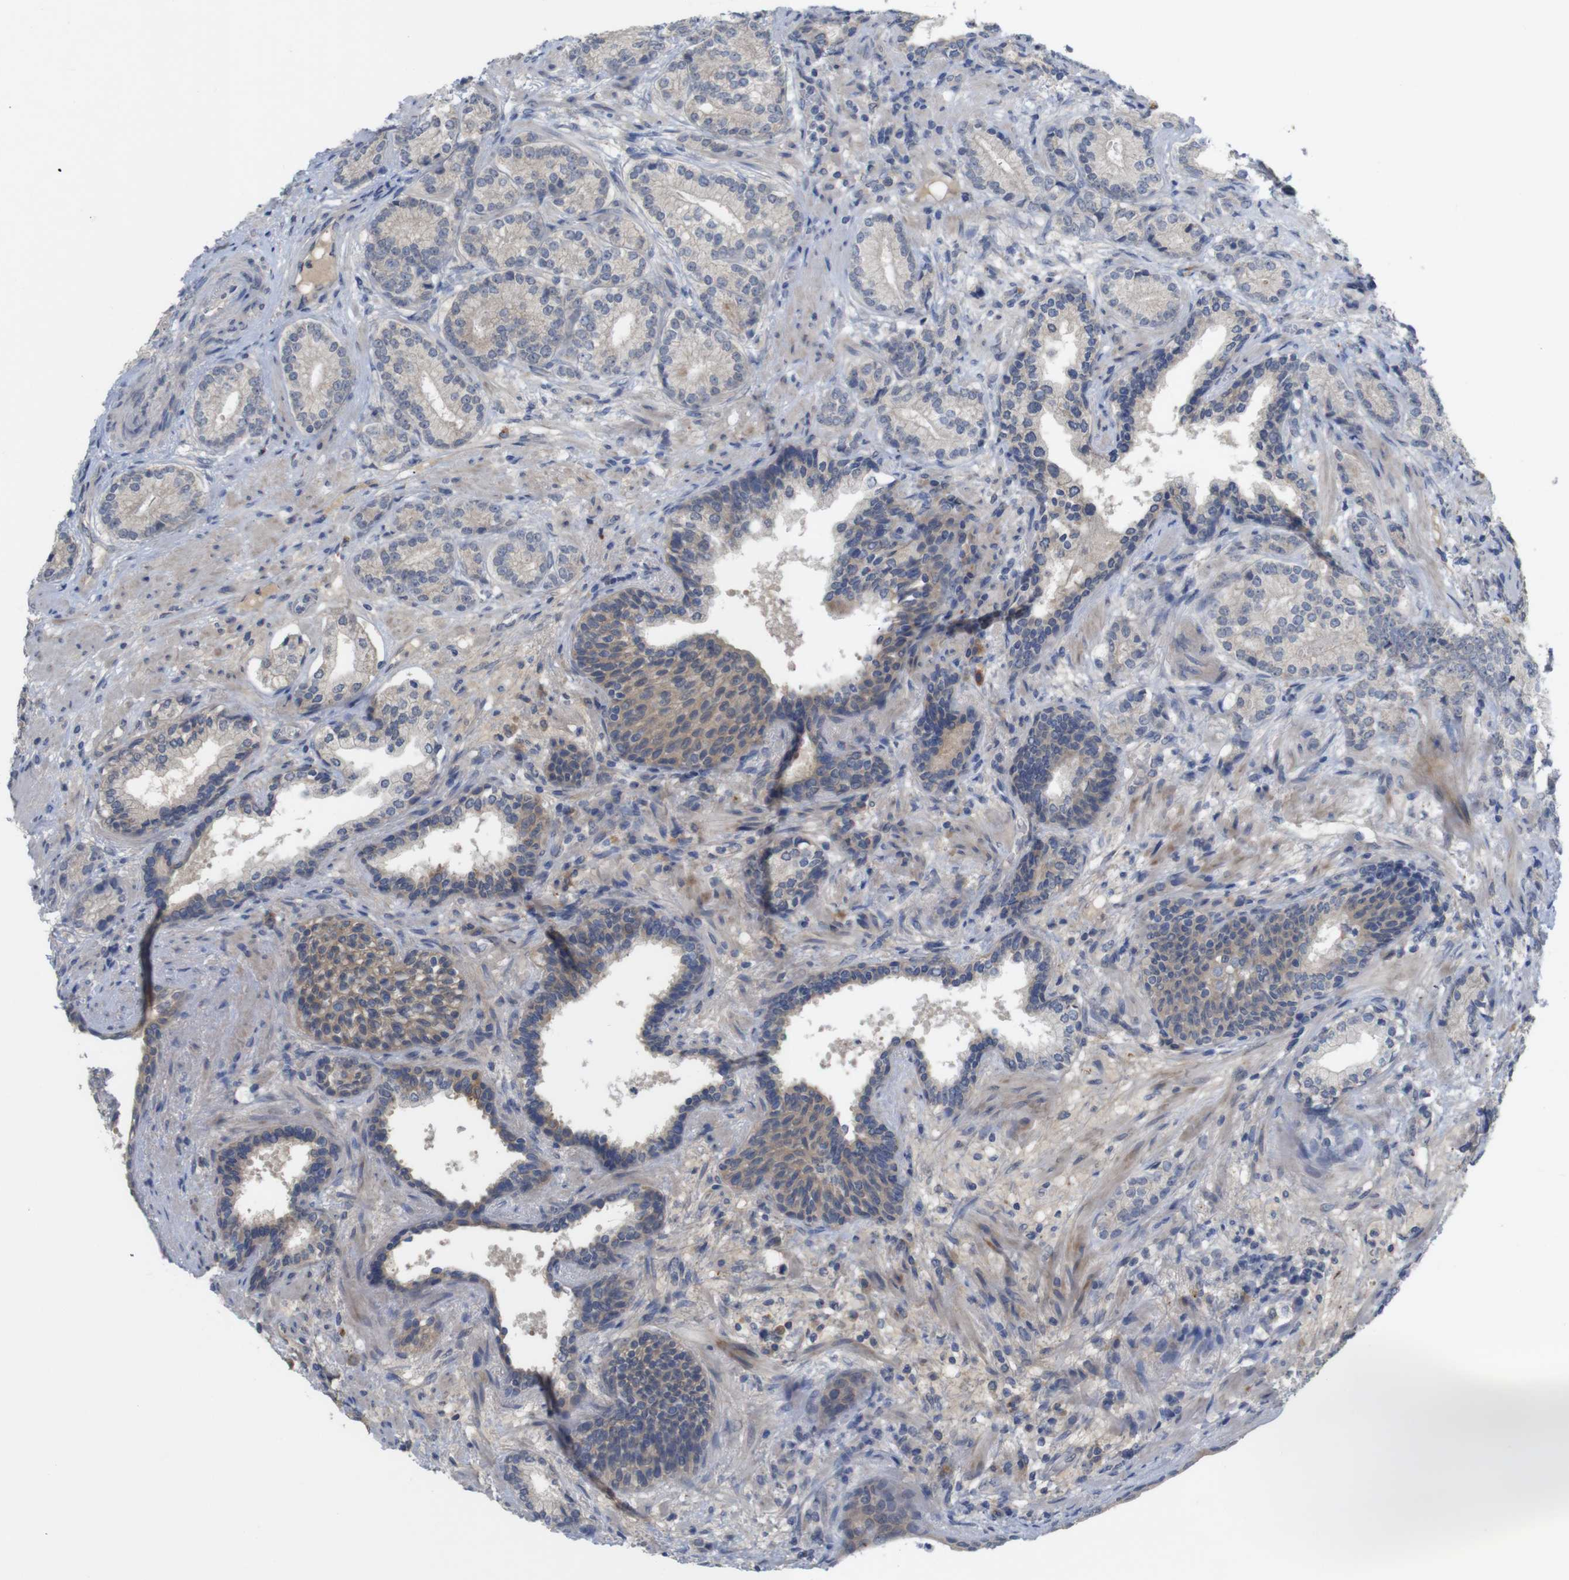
{"staining": {"intensity": "negative", "quantity": "none", "location": "none"}, "tissue": "prostate cancer", "cell_type": "Tumor cells", "image_type": "cancer", "snomed": [{"axis": "morphology", "description": "Adenocarcinoma, High grade"}, {"axis": "topography", "description": "Prostate"}], "caption": "Prostate cancer was stained to show a protein in brown. There is no significant staining in tumor cells.", "gene": "BCAR3", "patient": {"sex": "male", "age": 61}}